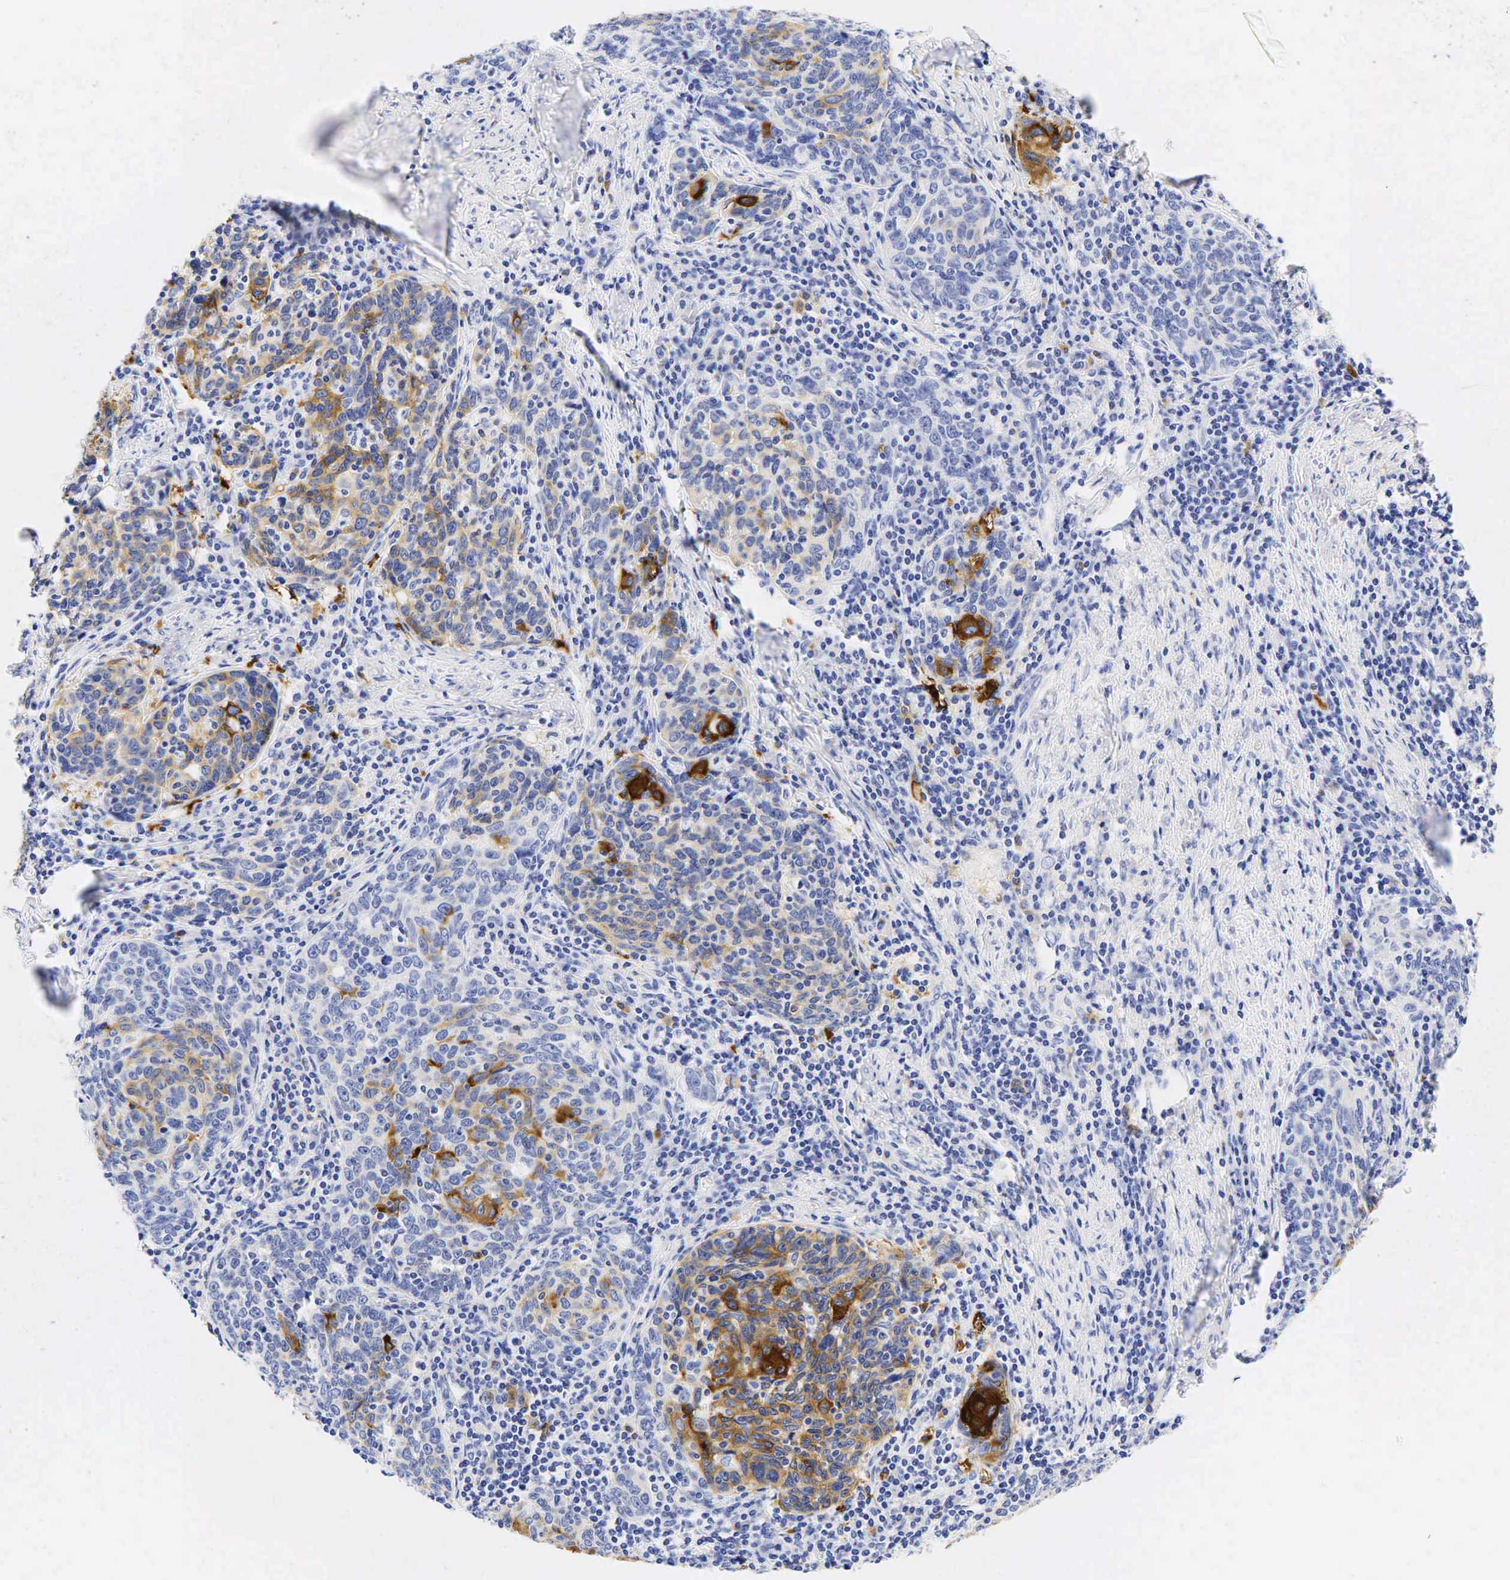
{"staining": {"intensity": "strong", "quantity": "25%-75%", "location": "cytoplasmic/membranous"}, "tissue": "cervical cancer", "cell_type": "Tumor cells", "image_type": "cancer", "snomed": [{"axis": "morphology", "description": "Squamous cell carcinoma, NOS"}, {"axis": "topography", "description": "Cervix"}], "caption": "Immunohistochemical staining of cervical squamous cell carcinoma demonstrates high levels of strong cytoplasmic/membranous expression in approximately 25%-75% of tumor cells.", "gene": "TNFRSF8", "patient": {"sex": "female", "age": 41}}